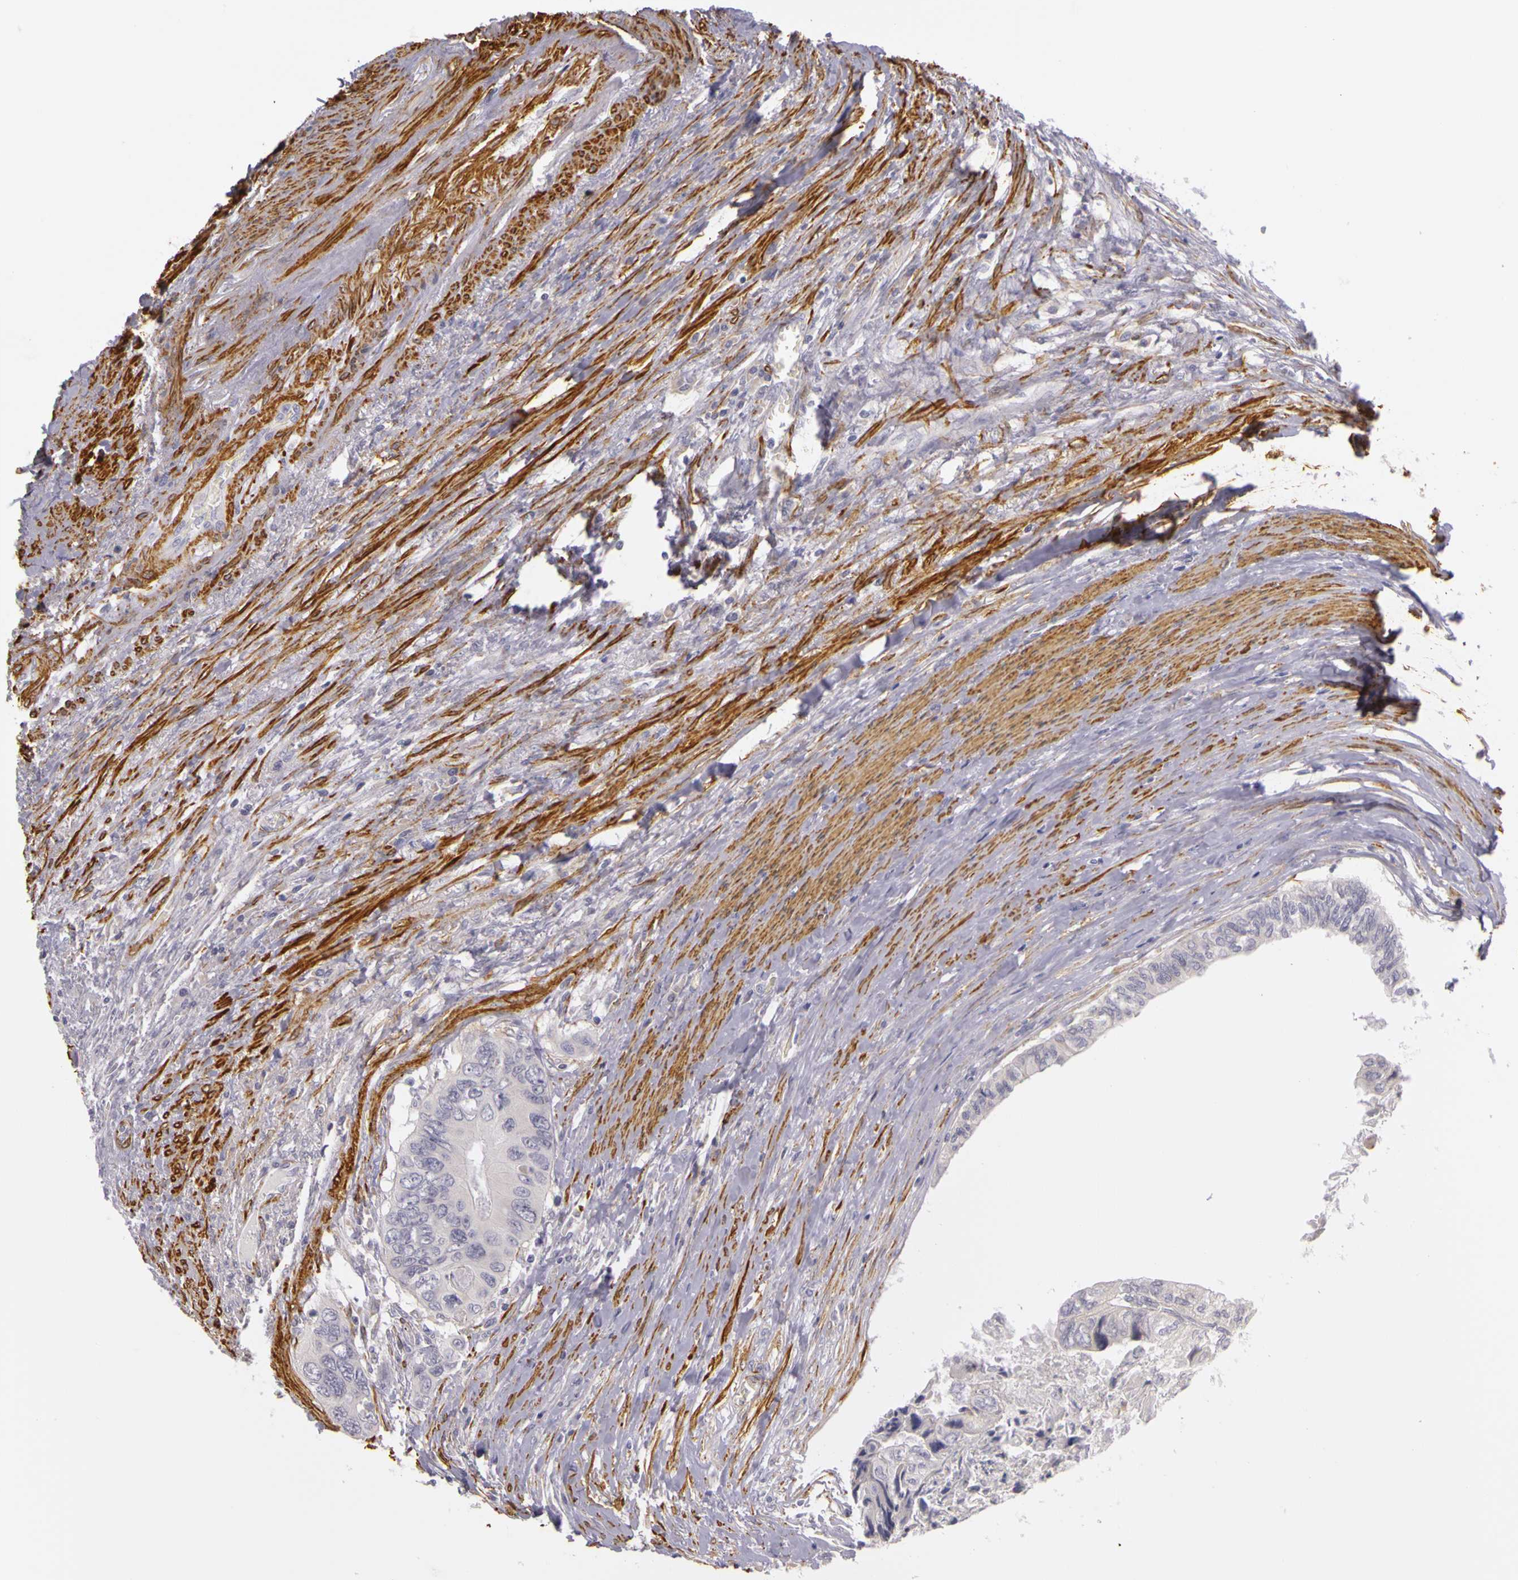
{"staining": {"intensity": "negative", "quantity": "none", "location": "none"}, "tissue": "colorectal cancer", "cell_type": "Tumor cells", "image_type": "cancer", "snomed": [{"axis": "morphology", "description": "Adenocarcinoma, NOS"}, {"axis": "topography", "description": "Rectum"}], "caption": "This image is of colorectal adenocarcinoma stained with immunohistochemistry (IHC) to label a protein in brown with the nuclei are counter-stained blue. There is no staining in tumor cells.", "gene": "CNTN2", "patient": {"sex": "female", "age": 82}}